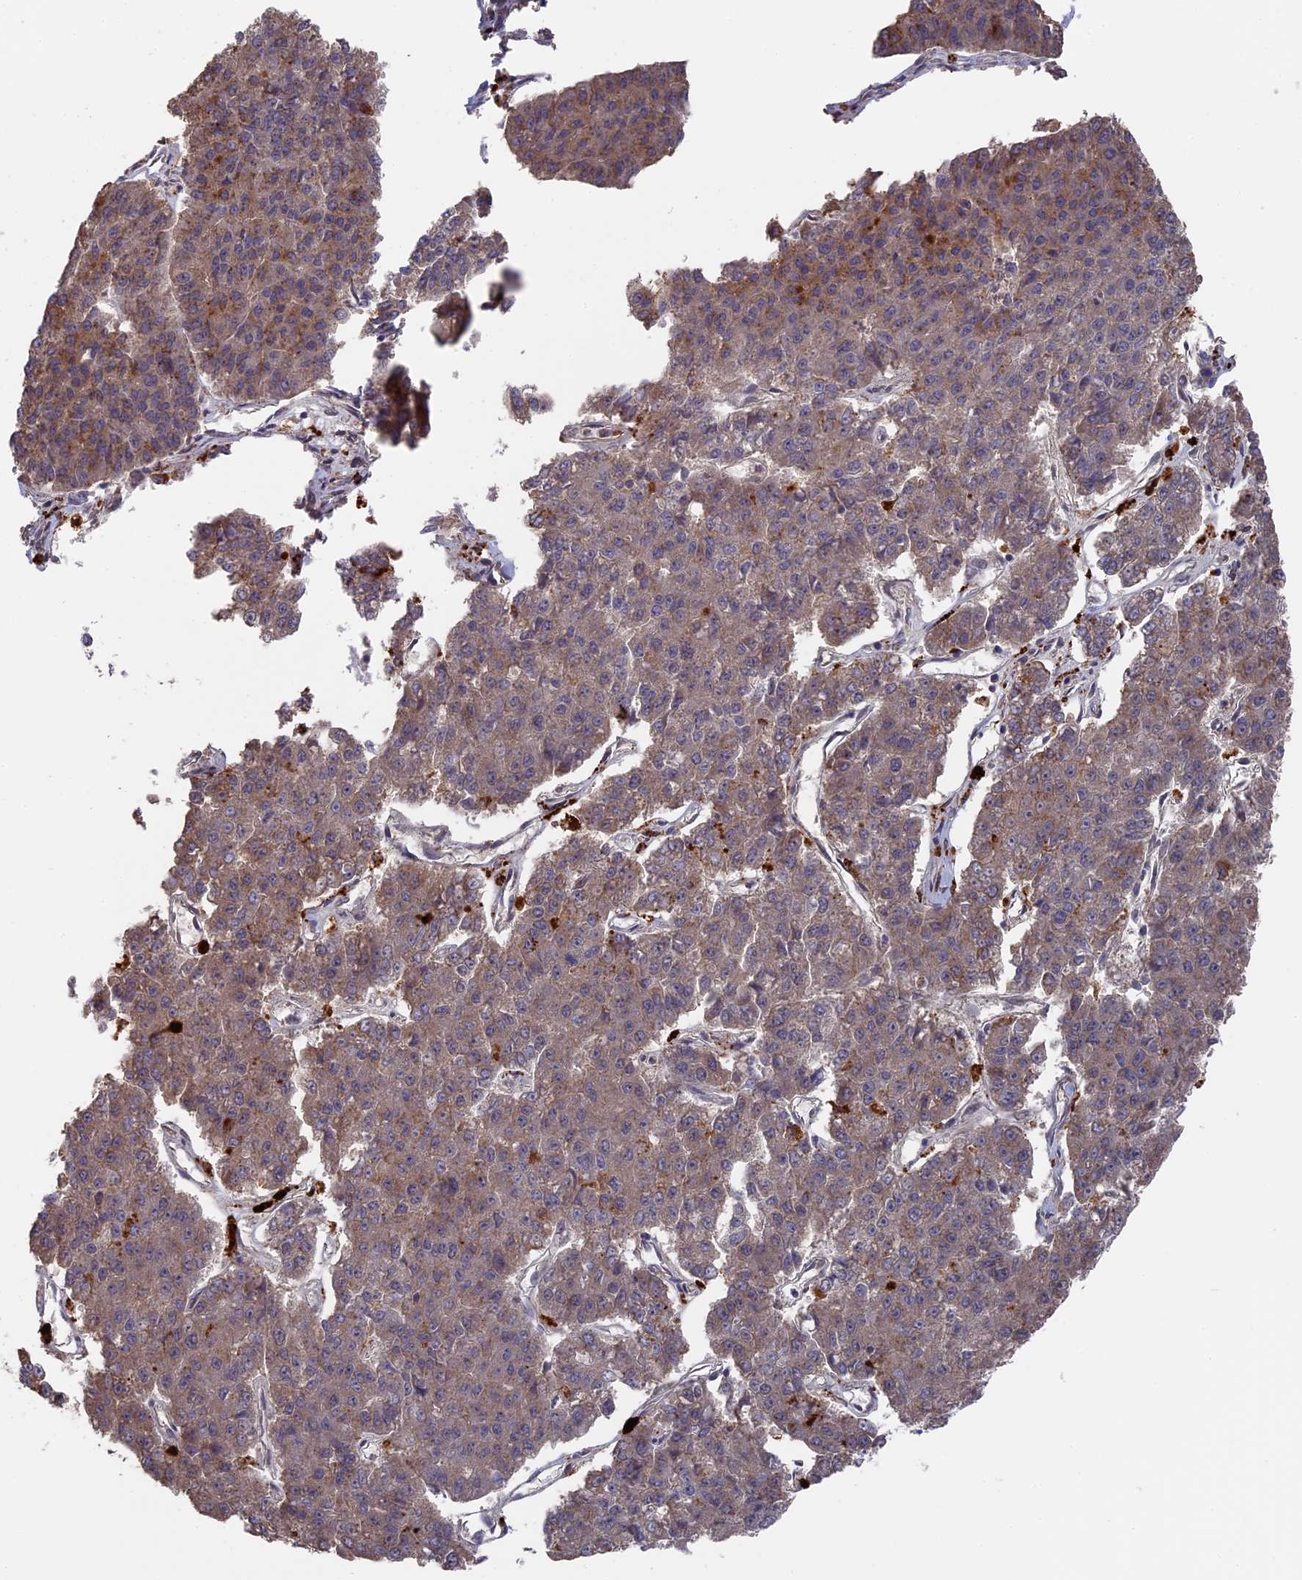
{"staining": {"intensity": "moderate", "quantity": "25%-75%", "location": "cytoplasmic/membranous"}, "tissue": "pancreatic cancer", "cell_type": "Tumor cells", "image_type": "cancer", "snomed": [{"axis": "morphology", "description": "Adenocarcinoma, NOS"}, {"axis": "topography", "description": "Pancreas"}], "caption": "Protein expression analysis of adenocarcinoma (pancreatic) shows moderate cytoplasmic/membranous staining in about 25%-75% of tumor cells.", "gene": "TELO2", "patient": {"sex": "male", "age": 50}}